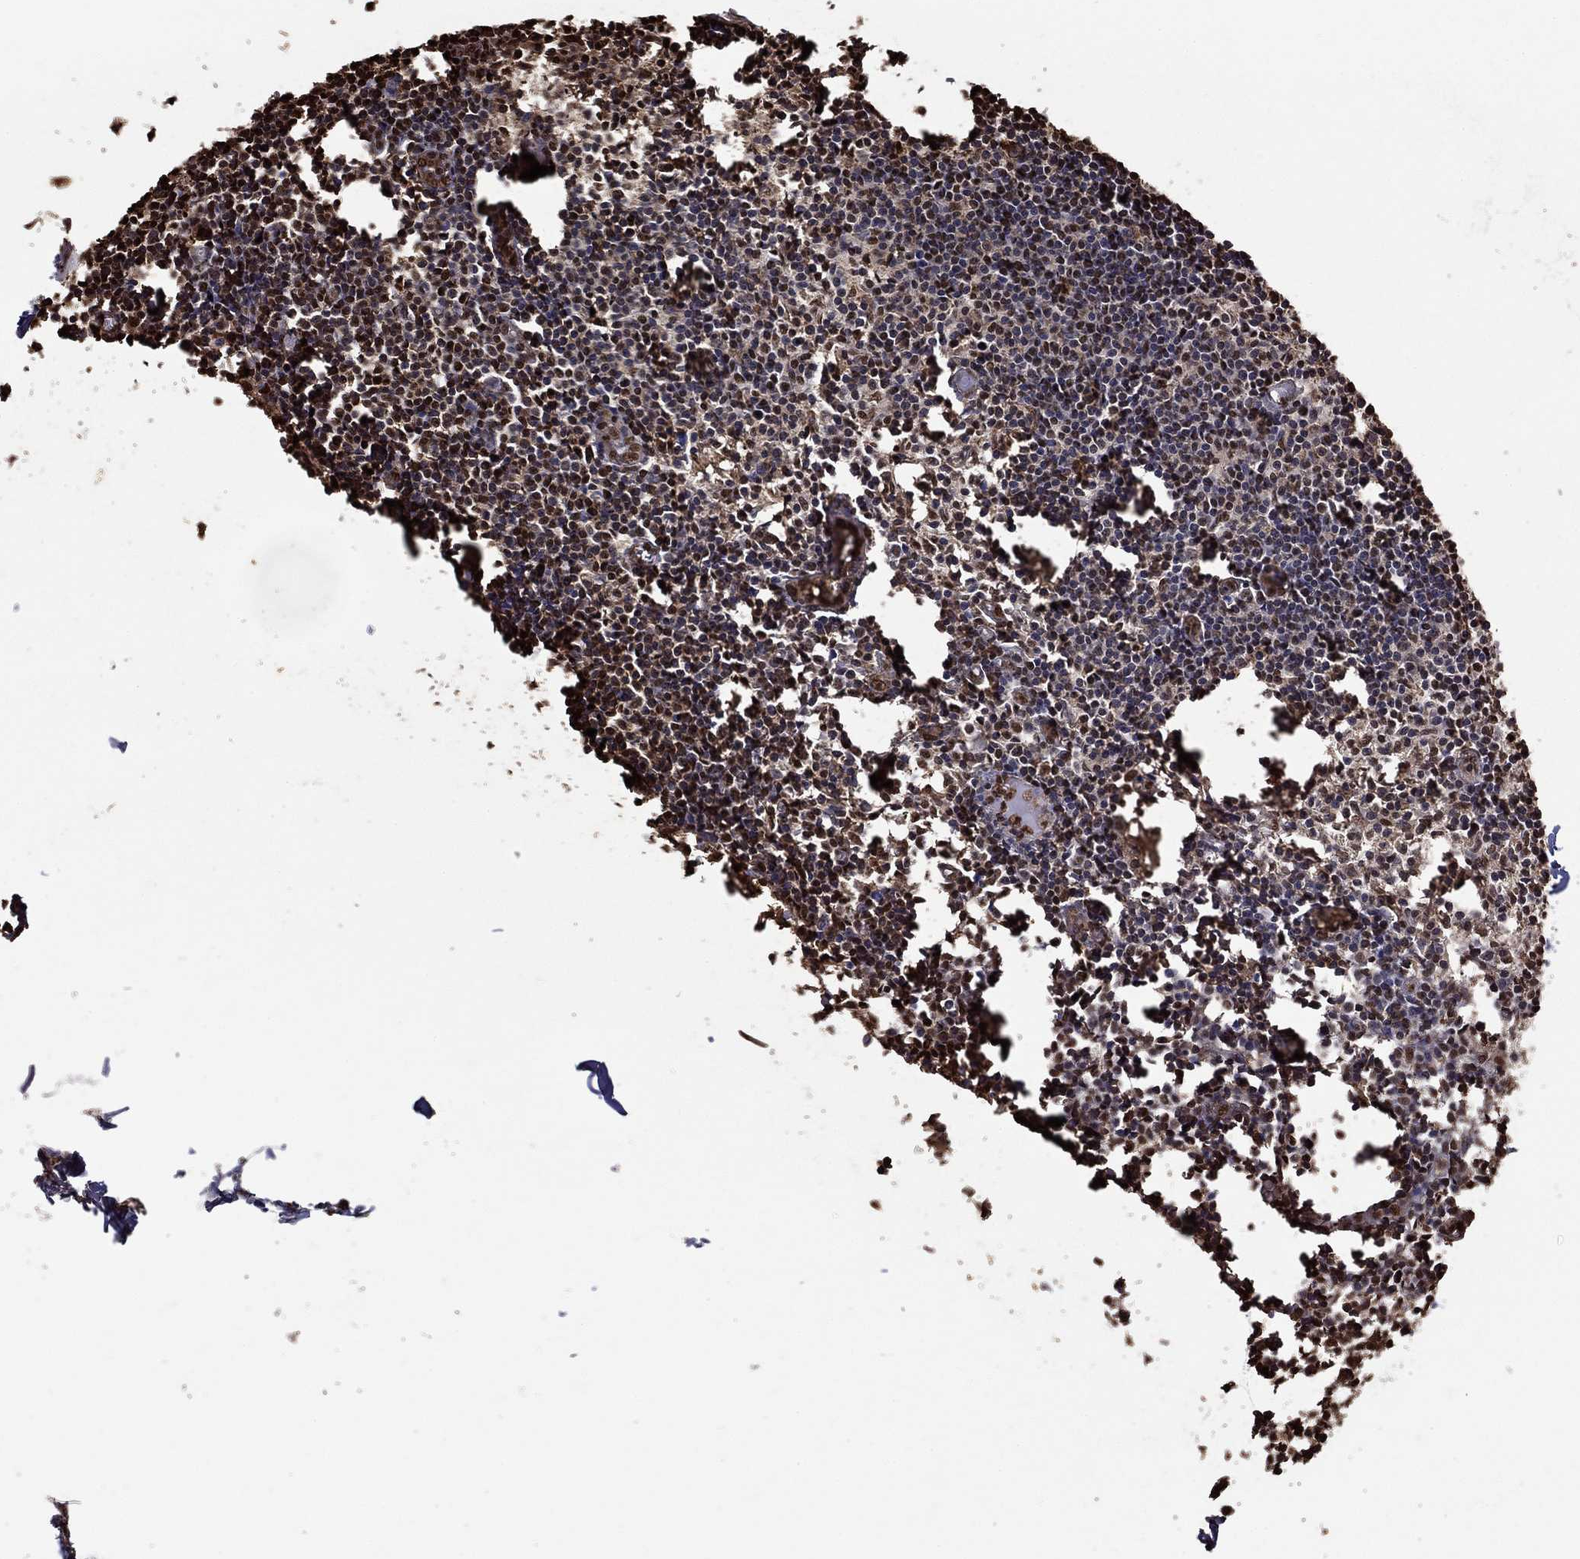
{"staining": {"intensity": "moderate", "quantity": "<25%", "location": "cytoplasmic/membranous,nuclear"}, "tissue": "lymph node", "cell_type": "Germinal center cells", "image_type": "normal", "snomed": [{"axis": "morphology", "description": "Normal tissue, NOS"}, {"axis": "topography", "description": "Lymph node"}], "caption": "This histopathology image shows immunohistochemistry (IHC) staining of normal human lymph node, with low moderate cytoplasmic/membranous,nuclear expression in about <25% of germinal center cells.", "gene": "GAPDH", "patient": {"sex": "male", "age": 59}}